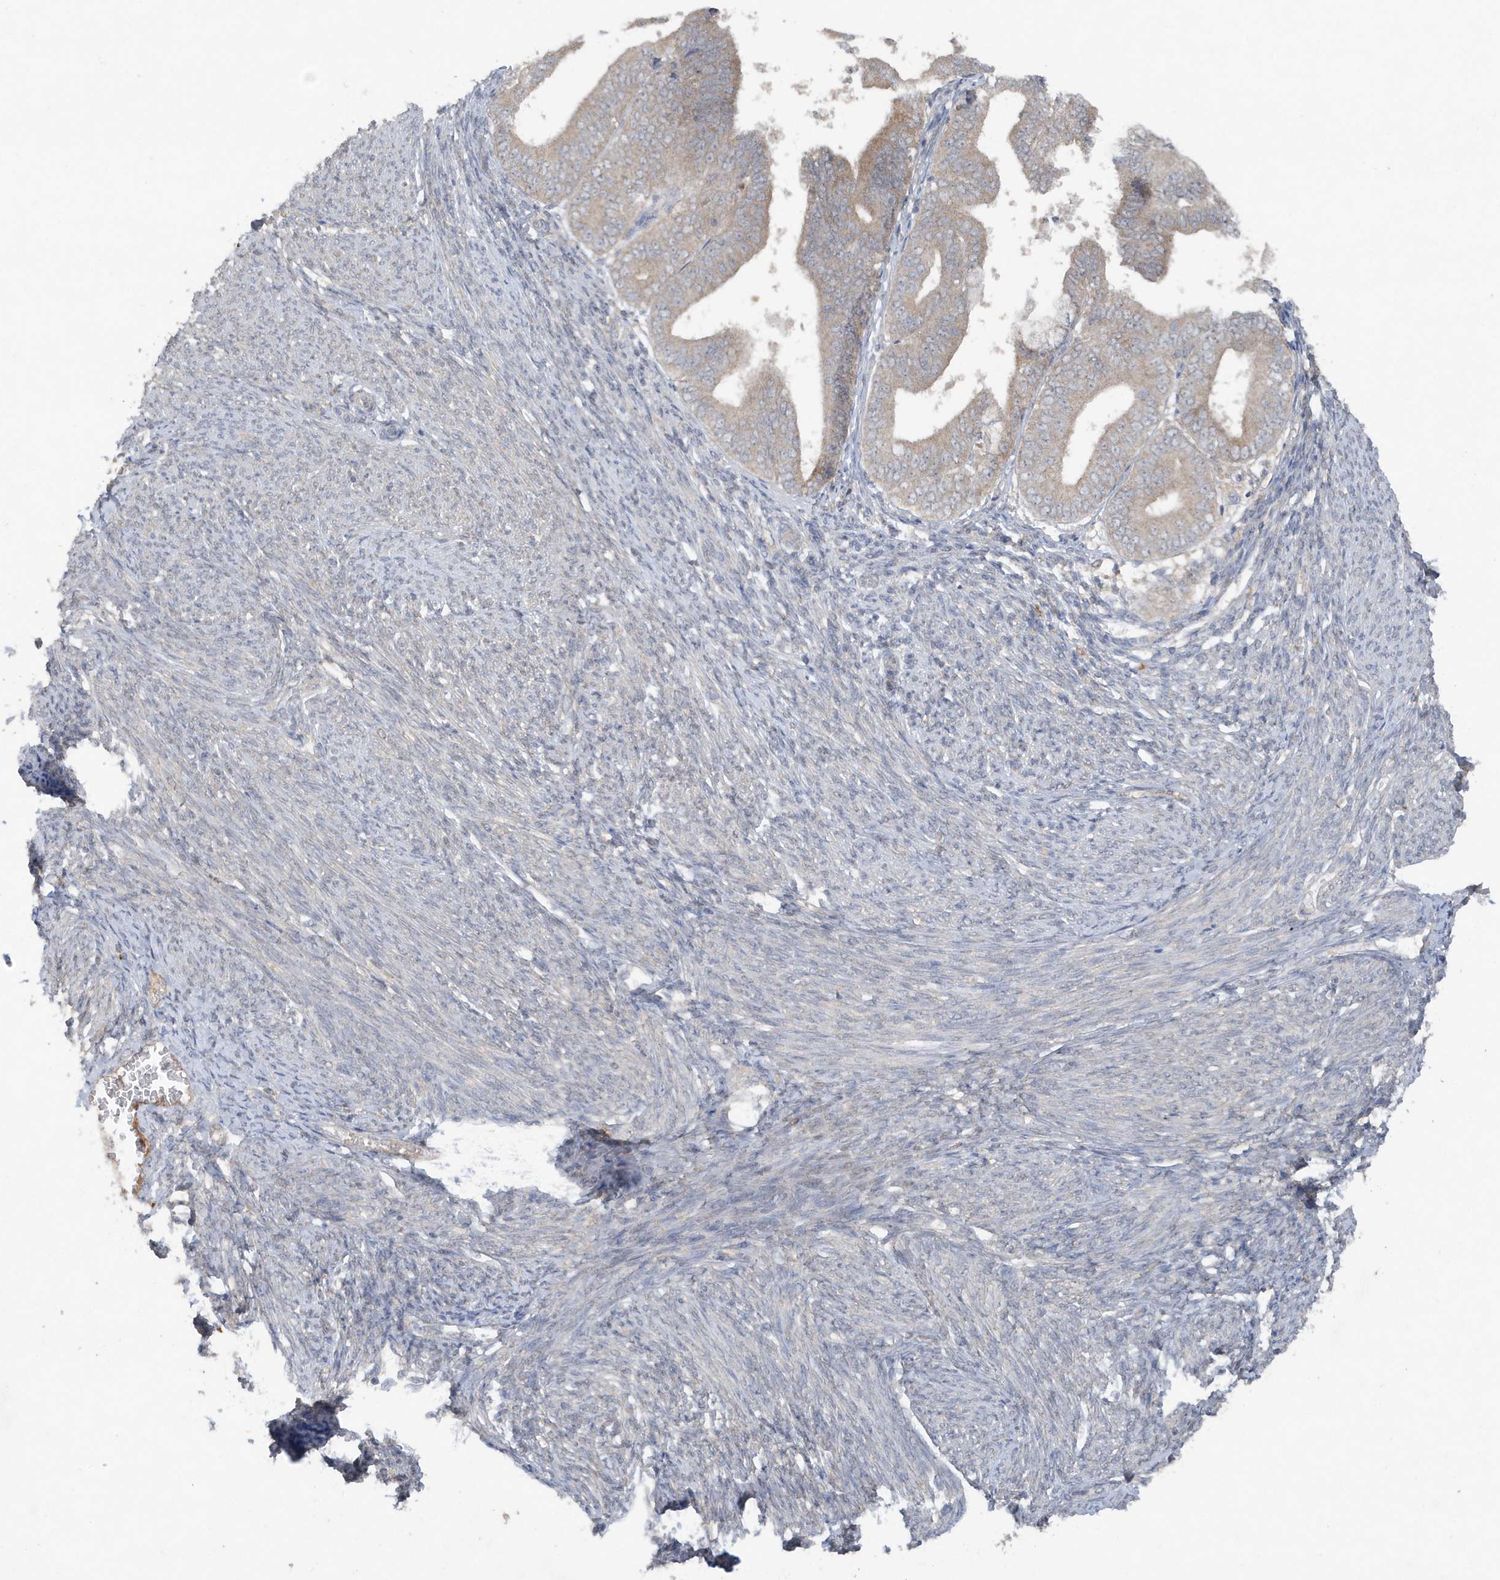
{"staining": {"intensity": "weak", "quantity": ">75%", "location": "cytoplasmic/membranous"}, "tissue": "endometrial cancer", "cell_type": "Tumor cells", "image_type": "cancer", "snomed": [{"axis": "morphology", "description": "Adenocarcinoma, NOS"}, {"axis": "topography", "description": "Endometrium"}], "caption": "The image displays staining of endometrial cancer, revealing weak cytoplasmic/membranous protein positivity (brown color) within tumor cells.", "gene": "C1RL", "patient": {"sex": "female", "age": 63}}